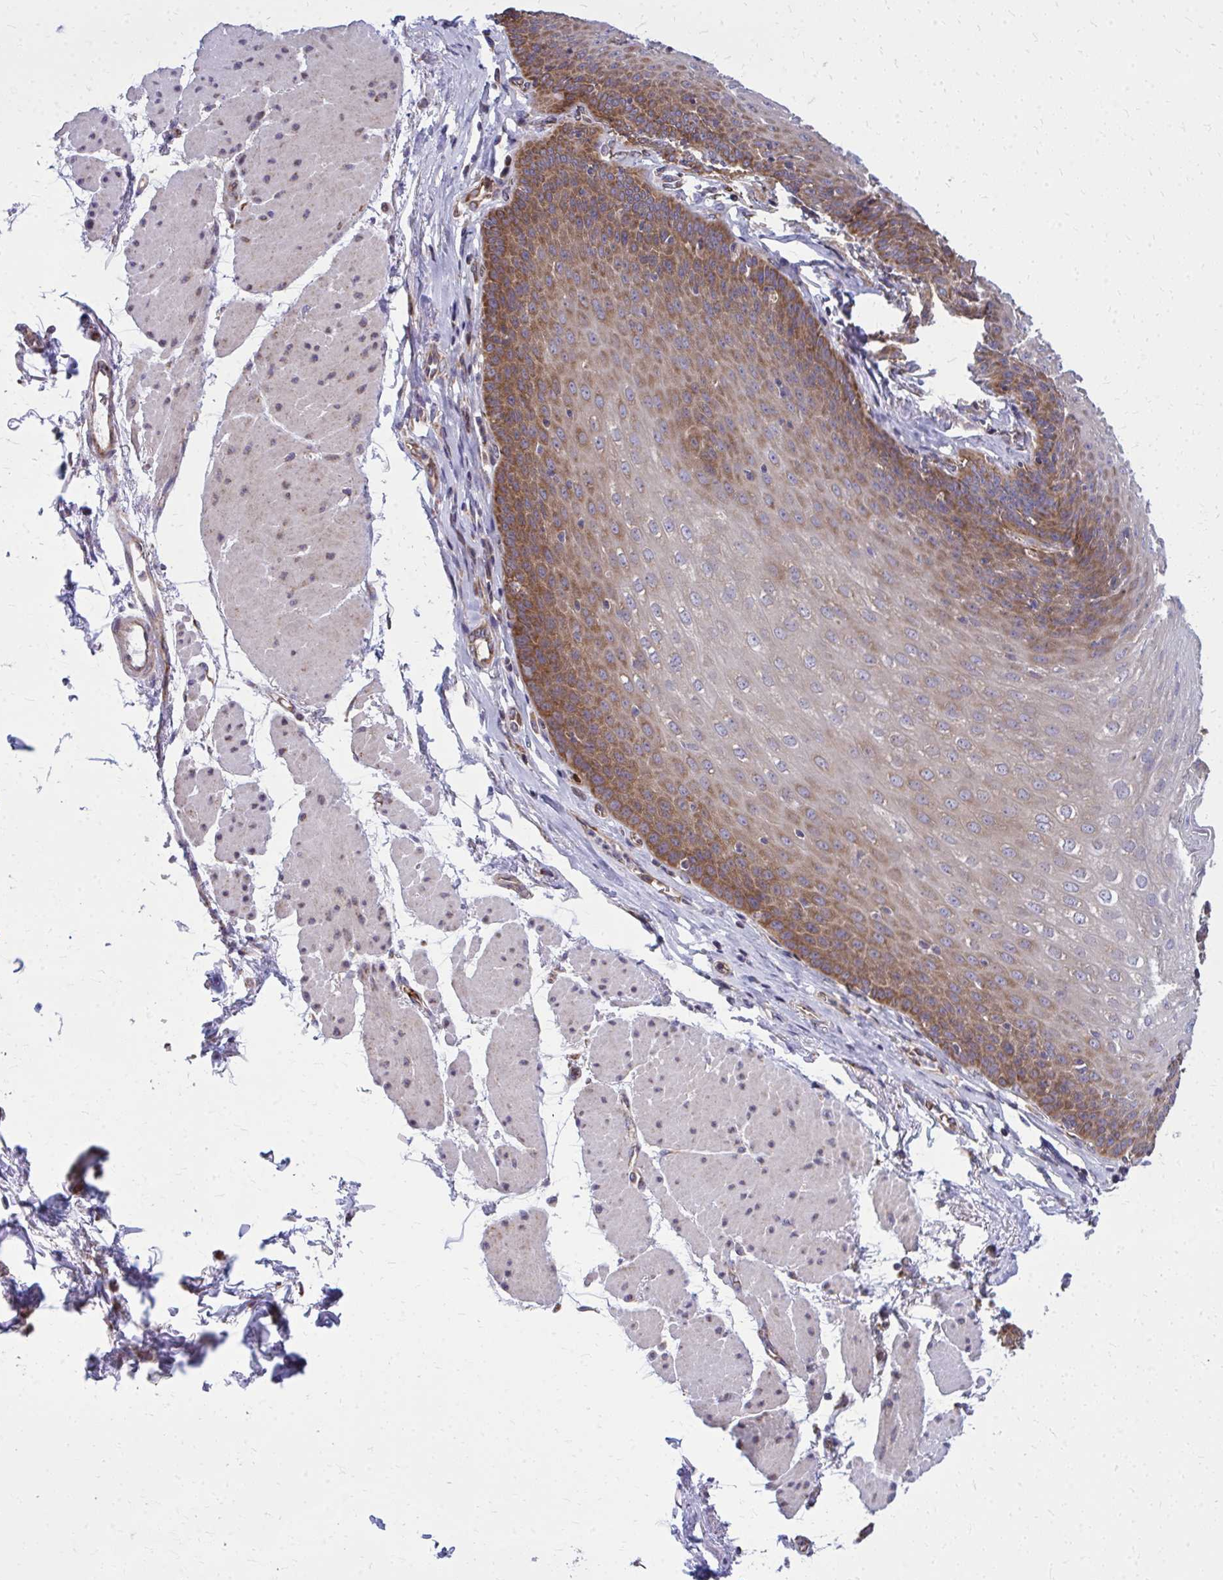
{"staining": {"intensity": "moderate", "quantity": ">75%", "location": "cytoplasmic/membranous"}, "tissue": "esophagus", "cell_type": "Squamous epithelial cells", "image_type": "normal", "snomed": [{"axis": "morphology", "description": "Normal tissue, NOS"}, {"axis": "topography", "description": "Esophagus"}], "caption": "Protein expression analysis of unremarkable esophagus exhibits moderate cytoplasmic/membranous positivity in about >75% of squamous epithelial cells.", "gene": "PDK4", "patient": {"sex": "female", "age": 81}}